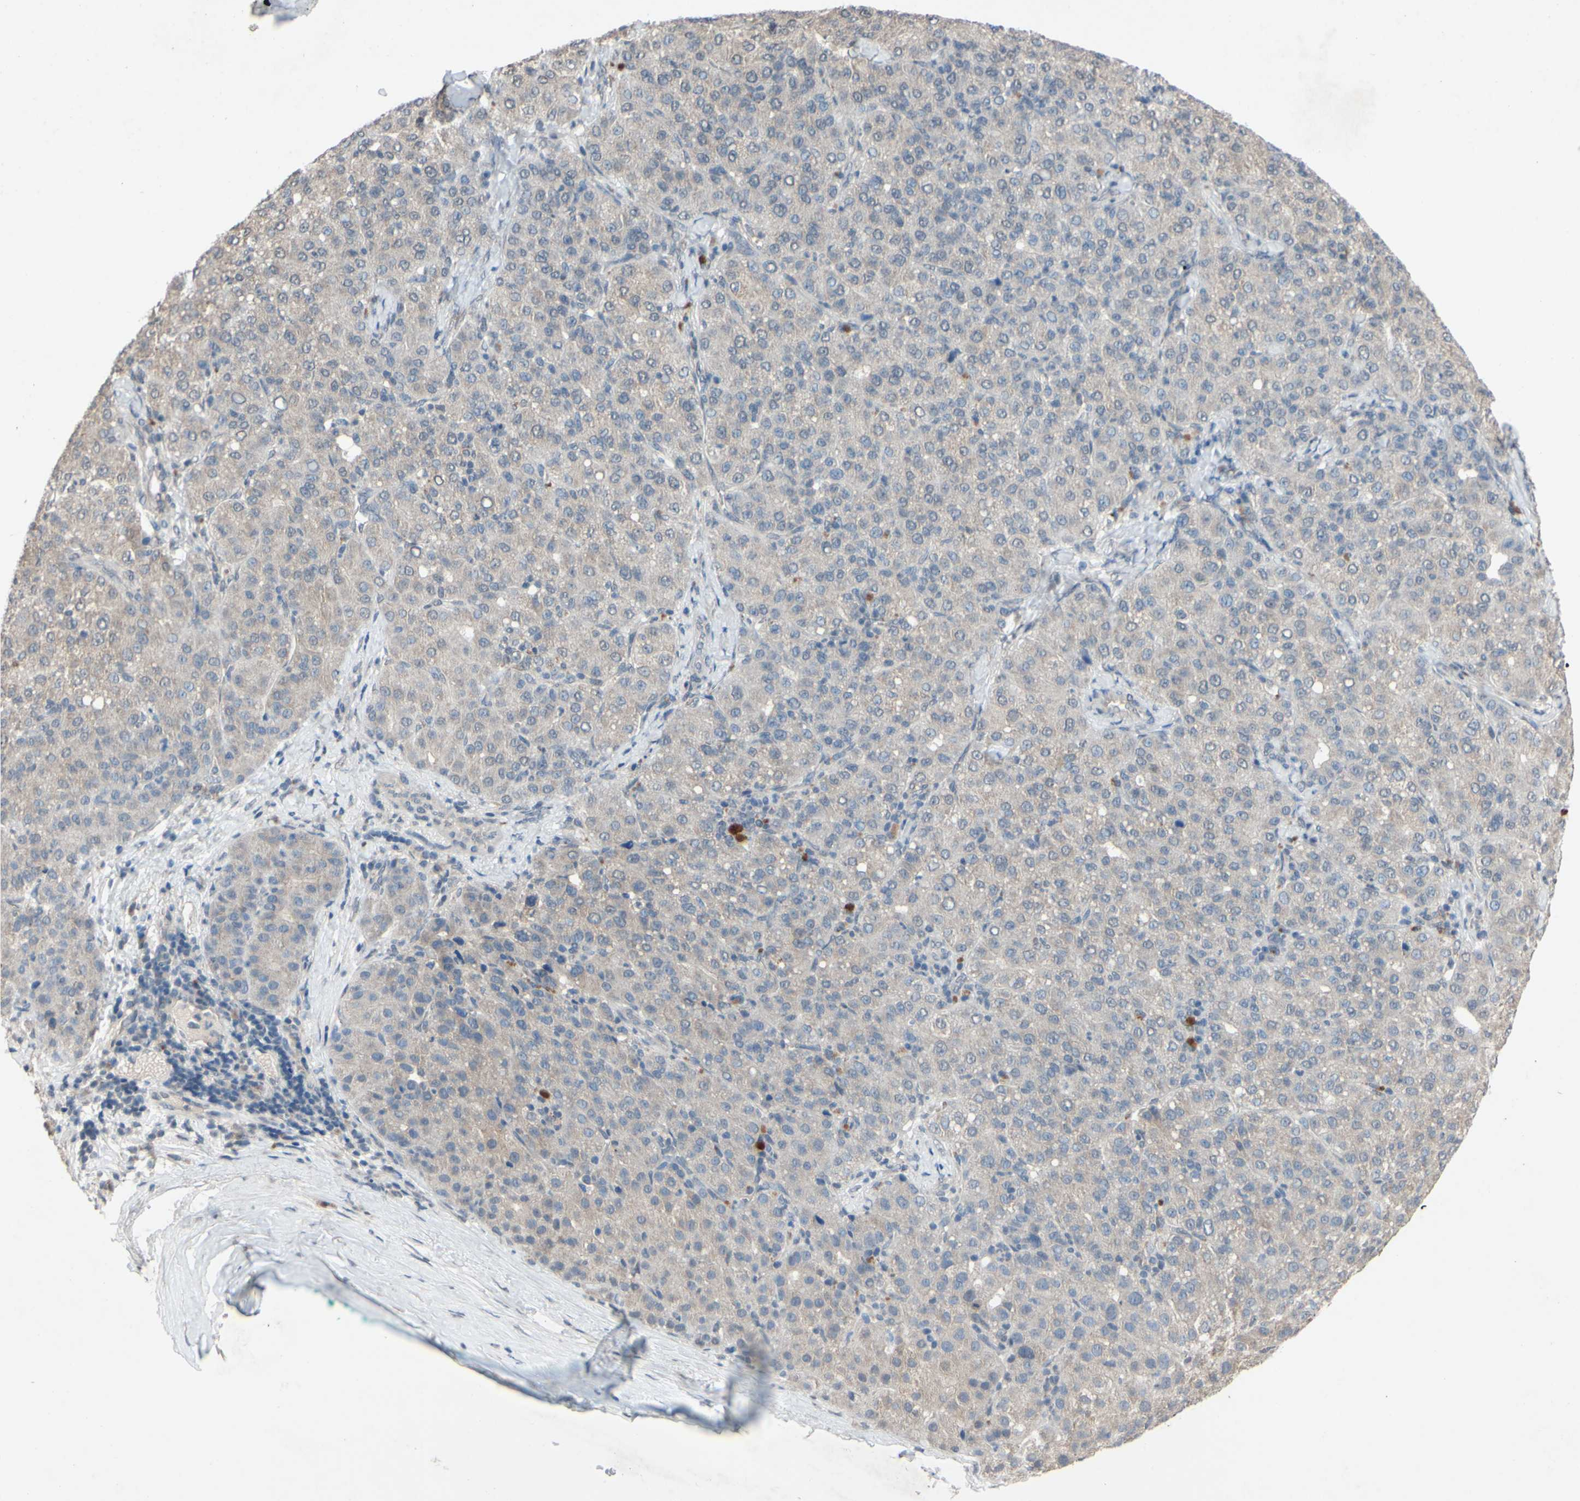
{"staining": {"intensity": "weak", "quantity": ">75%", "location": "cytoplasmic/membranous"}, "tissue": "liver cancer", "cell_type": "Tumor cells", "image_type": "cancer", "snomed": [{"axis": "morphology", "description": "Carcinoma, Hepatocellular, NOS"}, {"axis": "topography", "description": "Liver"}], "caption": "Hepatocellular carcinoma (liver) stained for a protein (brown) reveals weak cytoplasmic/membranous positive positivity in approximately >75% of tumor cells.", "gene": "CDCP1", "patient": {"sex": "male", "age": 65}}